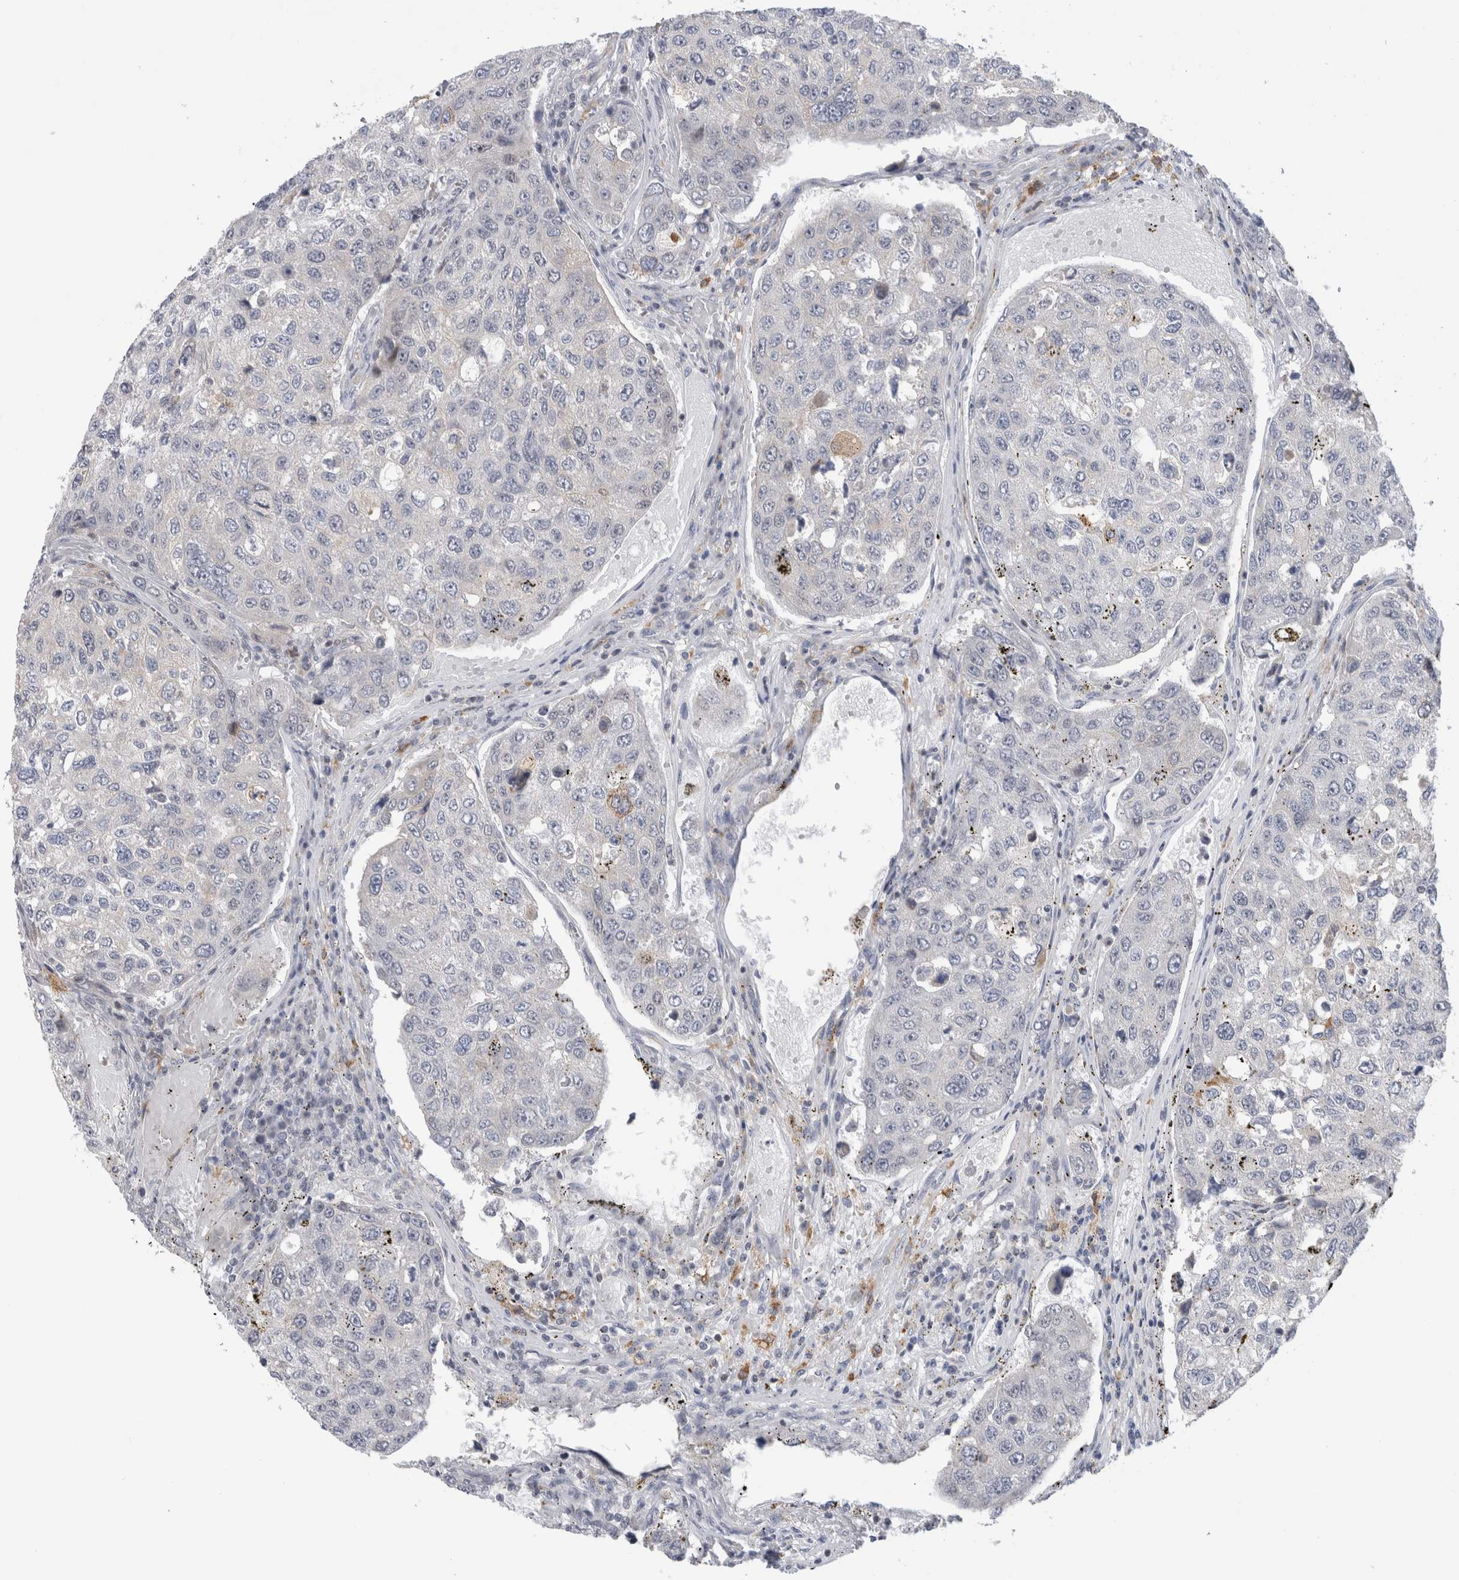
{"staining": {"intensity": "negative", "quantity": "none", "location": "none"}, "tissue": "urothelial cancer", "cell_type": "Tumor cells", "image_type": "cancer", "snomed": [{"axis": "morphology", "description": "Urothelial carcinoma, High grade"}, {"axis": "topography", "description": "Lymph node"}, {"axis": "topography", "description": "Urinary bladder"}], "caption": "The immunohistochemistry (IHC) histopathology image has no significant staining in tumor cells of high-grade urothelial carcinoma tissue. Nuclei are stained in blue.", "gene": "SYTL5", "patient": {"sex": "male", "age": 51}}